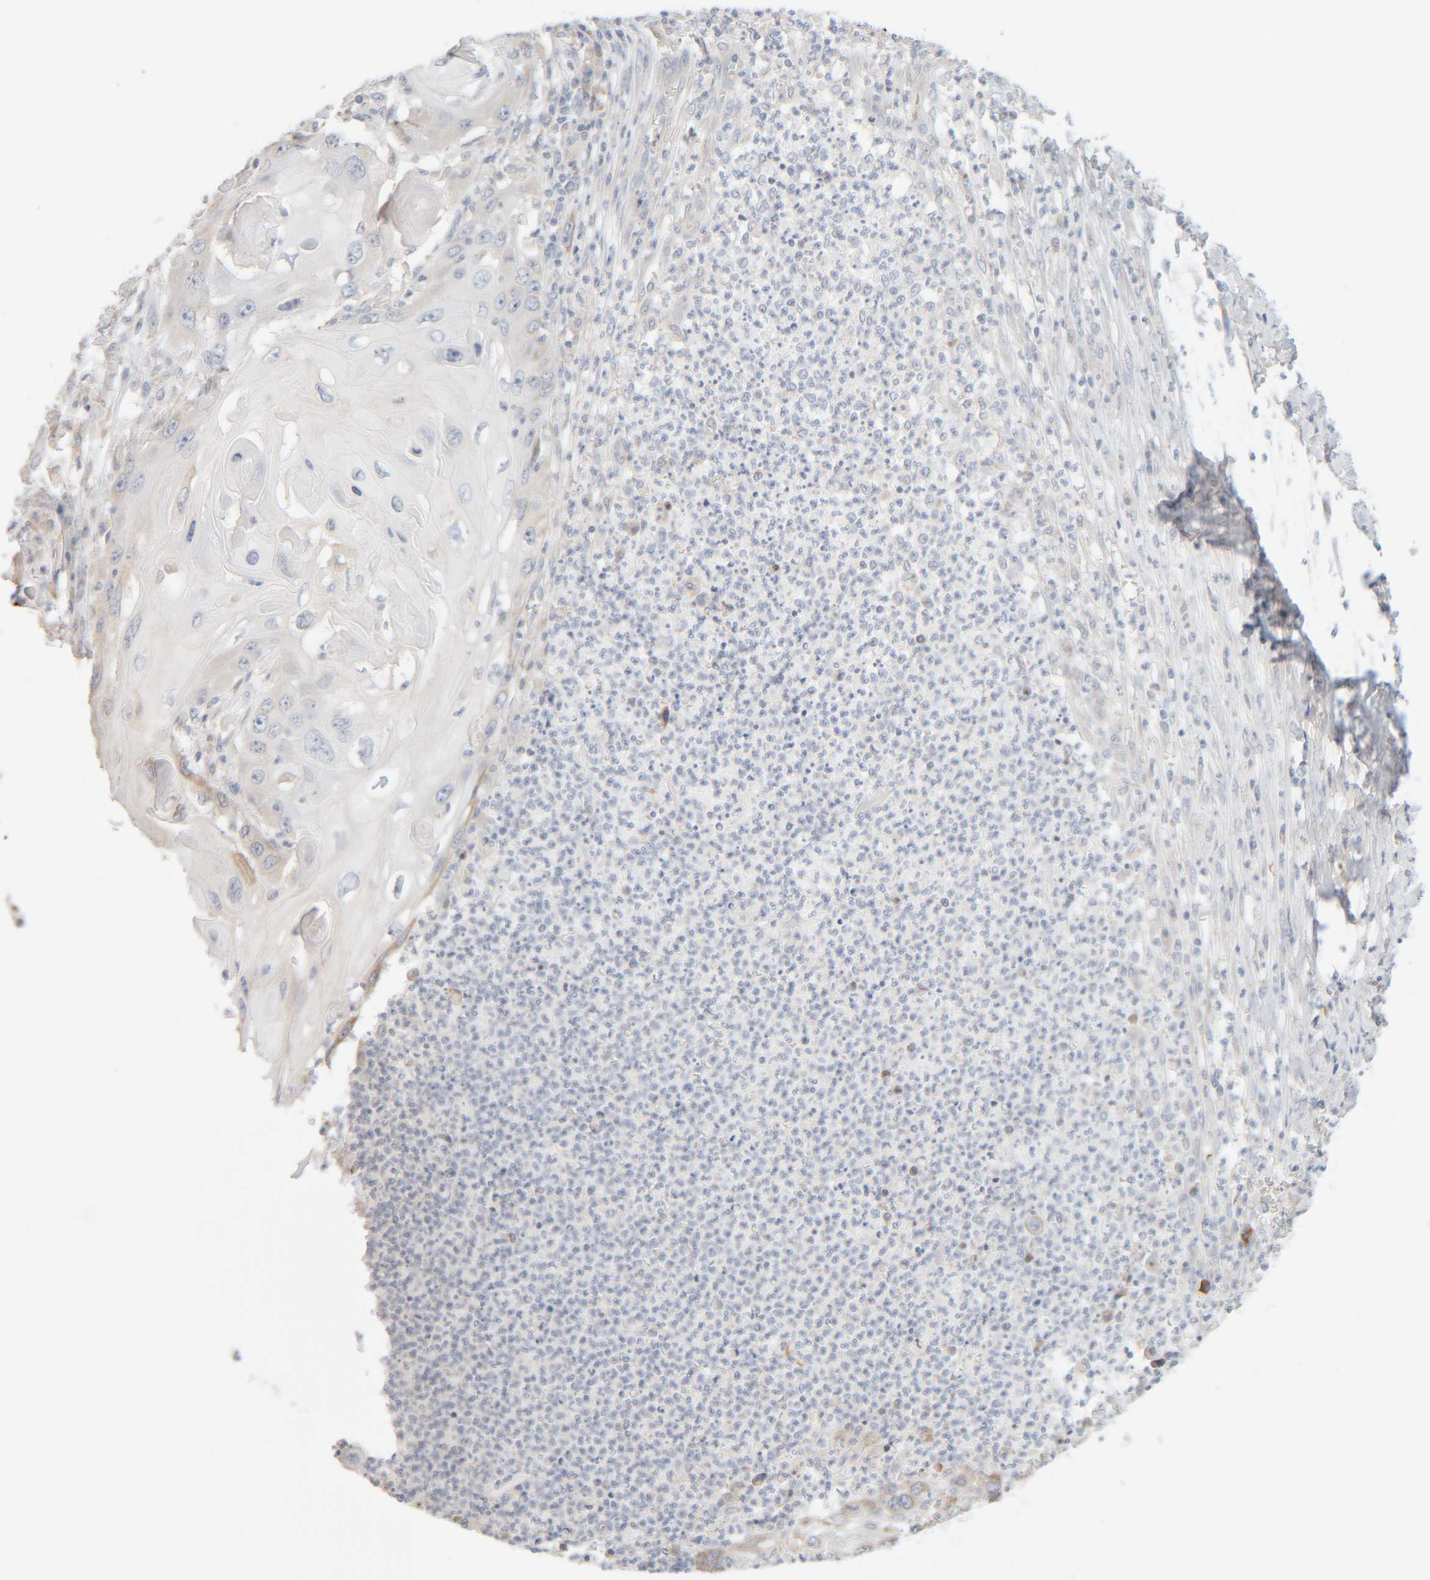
{"staining": {"intensity": "negative", "quantity": "none", "location": "none"}, "tissue": "skin cancer", "cell_type": "Tumor cells", "image_type": "cancer", "snomed": [{"axis": "morphology", "description": "Squamous cell carcinoma, NOS"}, {"axis": "topography", "description": "Skin"}], "caption": "Micrograph shows no protein expression in tumor cells of skin squamous cell carcinoma tissue.", "gene": "RIDA", "patient": {"sex": "male", "age": 55}}